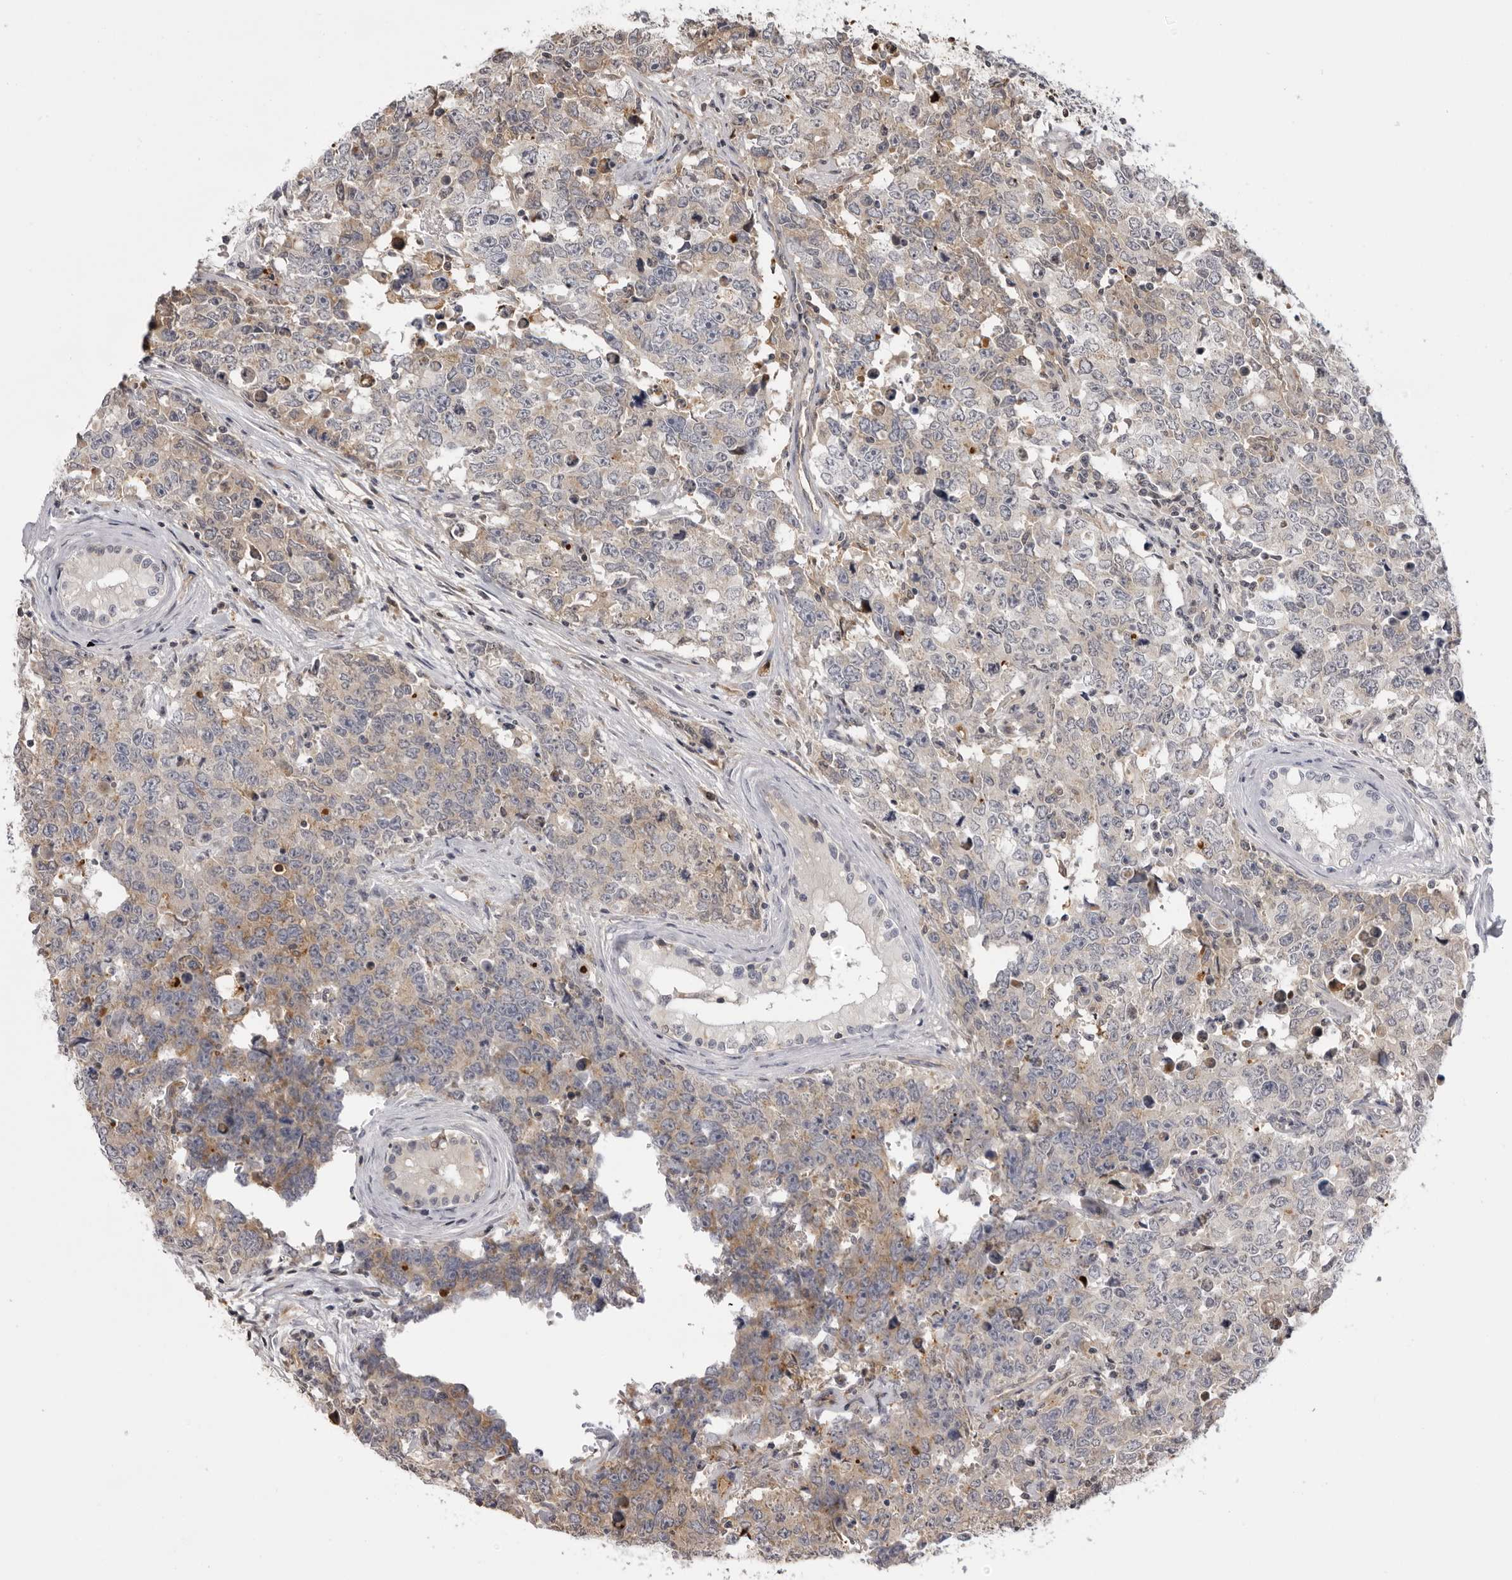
{"staining": {"intensity": "weak", "quantity": "25%-75%", "location": "cytoplasmic/membranous"}, "tissue": "testis cancer", "cell_type": "Tumor cells", "image_type": "cancer", "snomed": [{"axis": "morphology", "description": "Carcinoma, Embryonal, NOS"}, {"axis": "topography", "description": "Testis"}], "caption": "Embryonal carcinoma (testis) stained with a protein marker shows weak staining in tumor cells.", "gene": "PLEKHF2", "patient": {"sex": "male", "age": 28}}